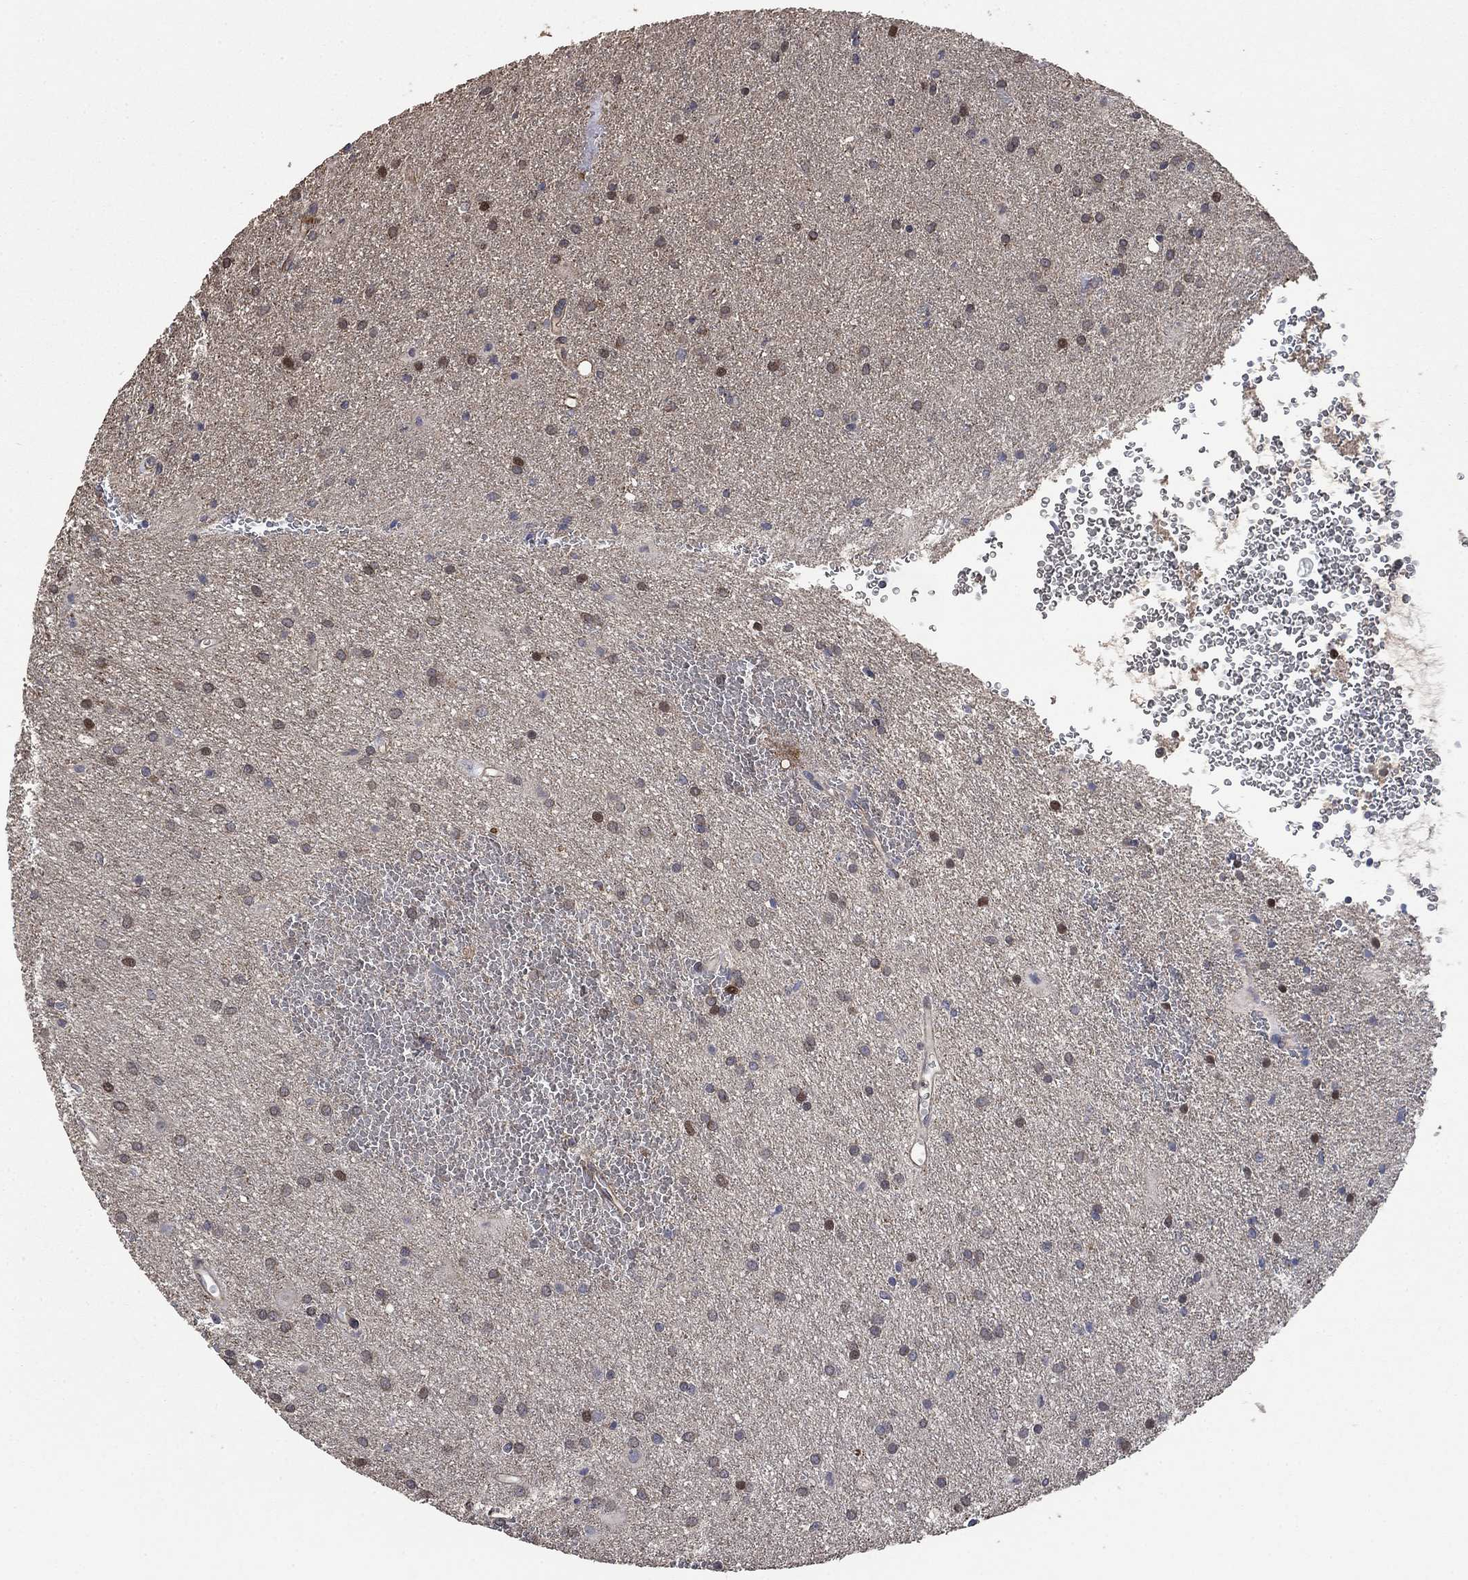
{"staining": {"intensity": "moderate", "quantity": "<25%", "location": "nuclear"}, "tissue": "glioma", "cell_type": "Tumor cells", "image_type": "cancer", "snomed": [{"axis": "morphology", "description": "Glioma, malignant, Low grade"}, {"axis": "topography", "description": "Brain"}], "caption": "Glioma tissue displays moderate nuclear expression in about <25% of tumor cells, visualized by immunohistochemistry.", "gene": "PDE3A", "patient": {"sex": "male", "age": 58}}